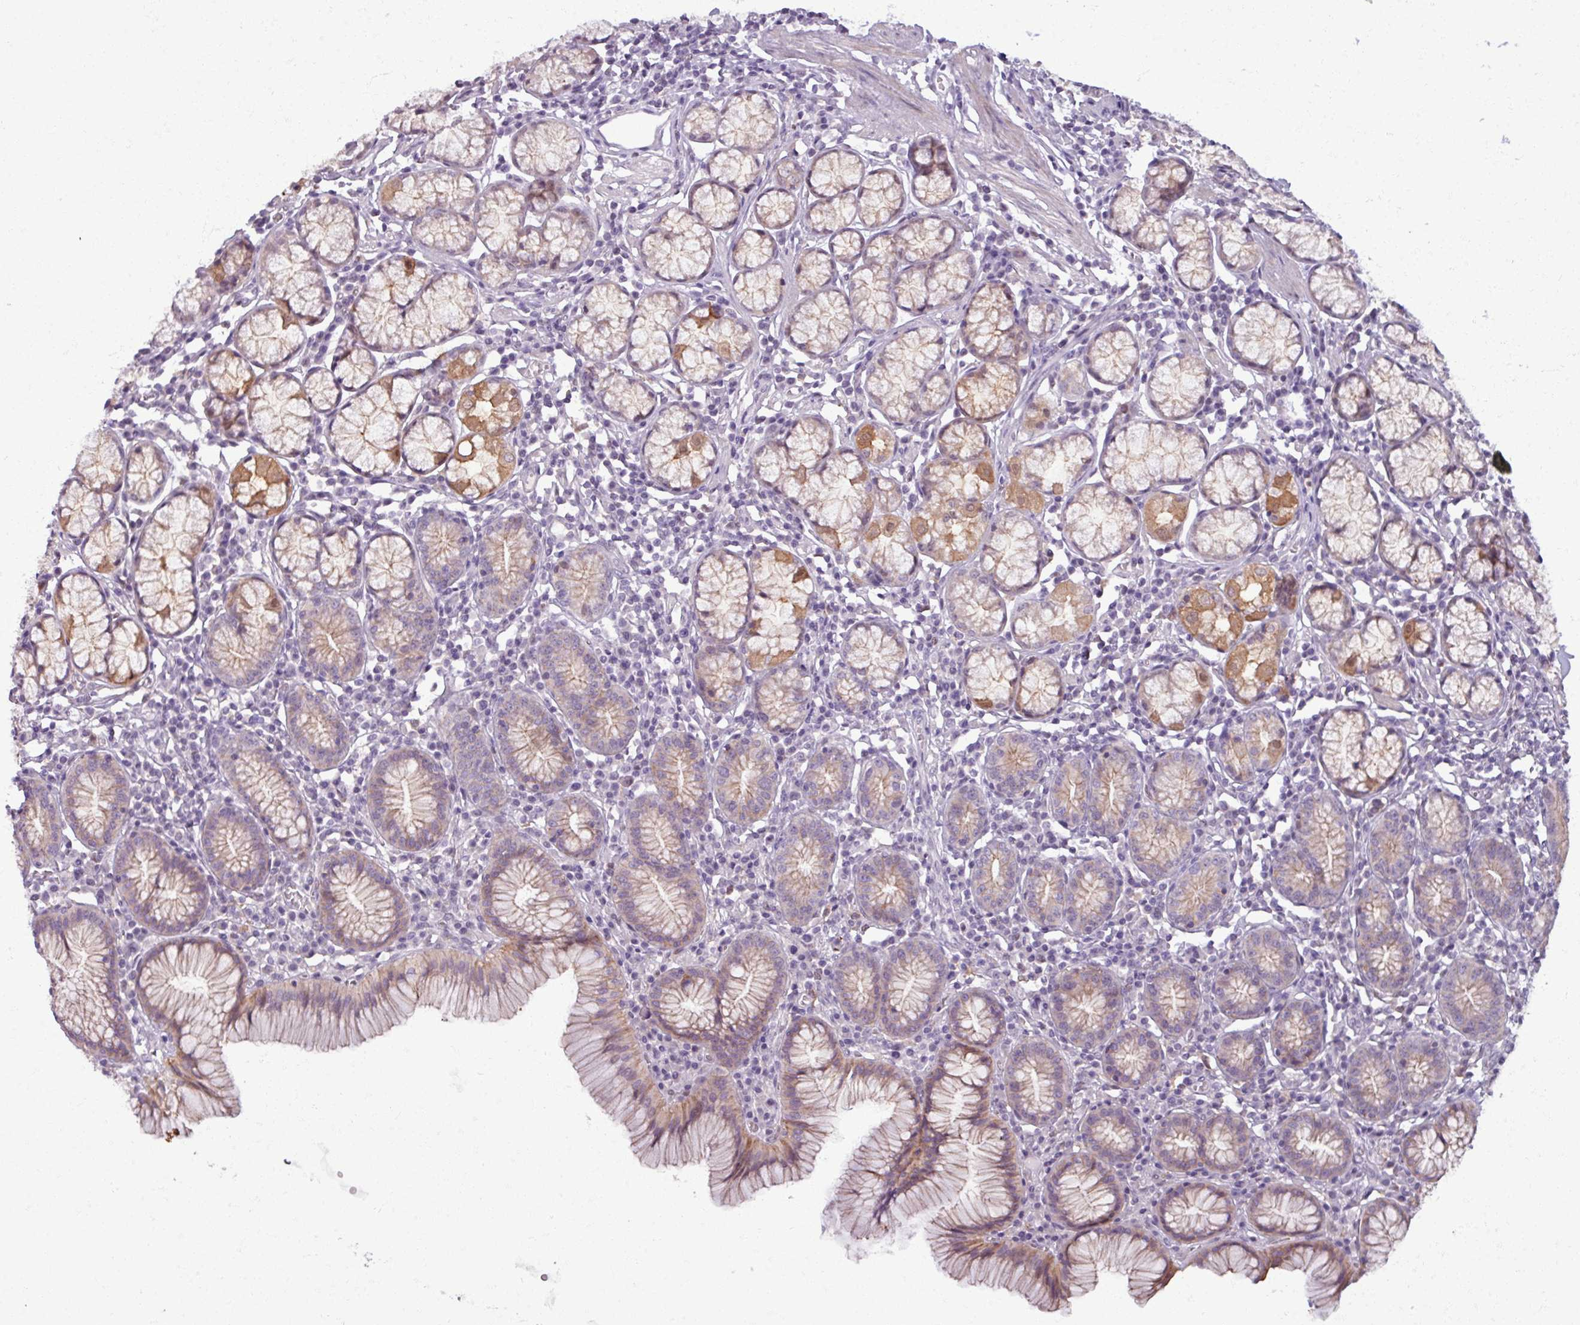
{"staining": {"intensity": "strong", "quantity": ">75%", "location": "cytoplasmic/membranous"}, "tissue": "stomach", "cell_type": "Glandular cells", "image_type": "normal", "snomed": [{"axis": "morphology", "description": "Normal tissue, NOS"}, {"axis": "topography", "description": "Stomach"}], "caption": "Immunohistochemistry (IHC) staining of benign stomach, which displays high levels of strong cytoplasmic/membranous expression in about >75% of glandular cells indicating strong cytoplasmic/membranous protein expression. The staining was performed using DAB (3,3'-diaminobenzidine) (brown) for protein detection and nuclei were counterstained in hematoxylin (blue).", "gene": "PNMA6A", "patient": {"sex": "male", "age": 55}}